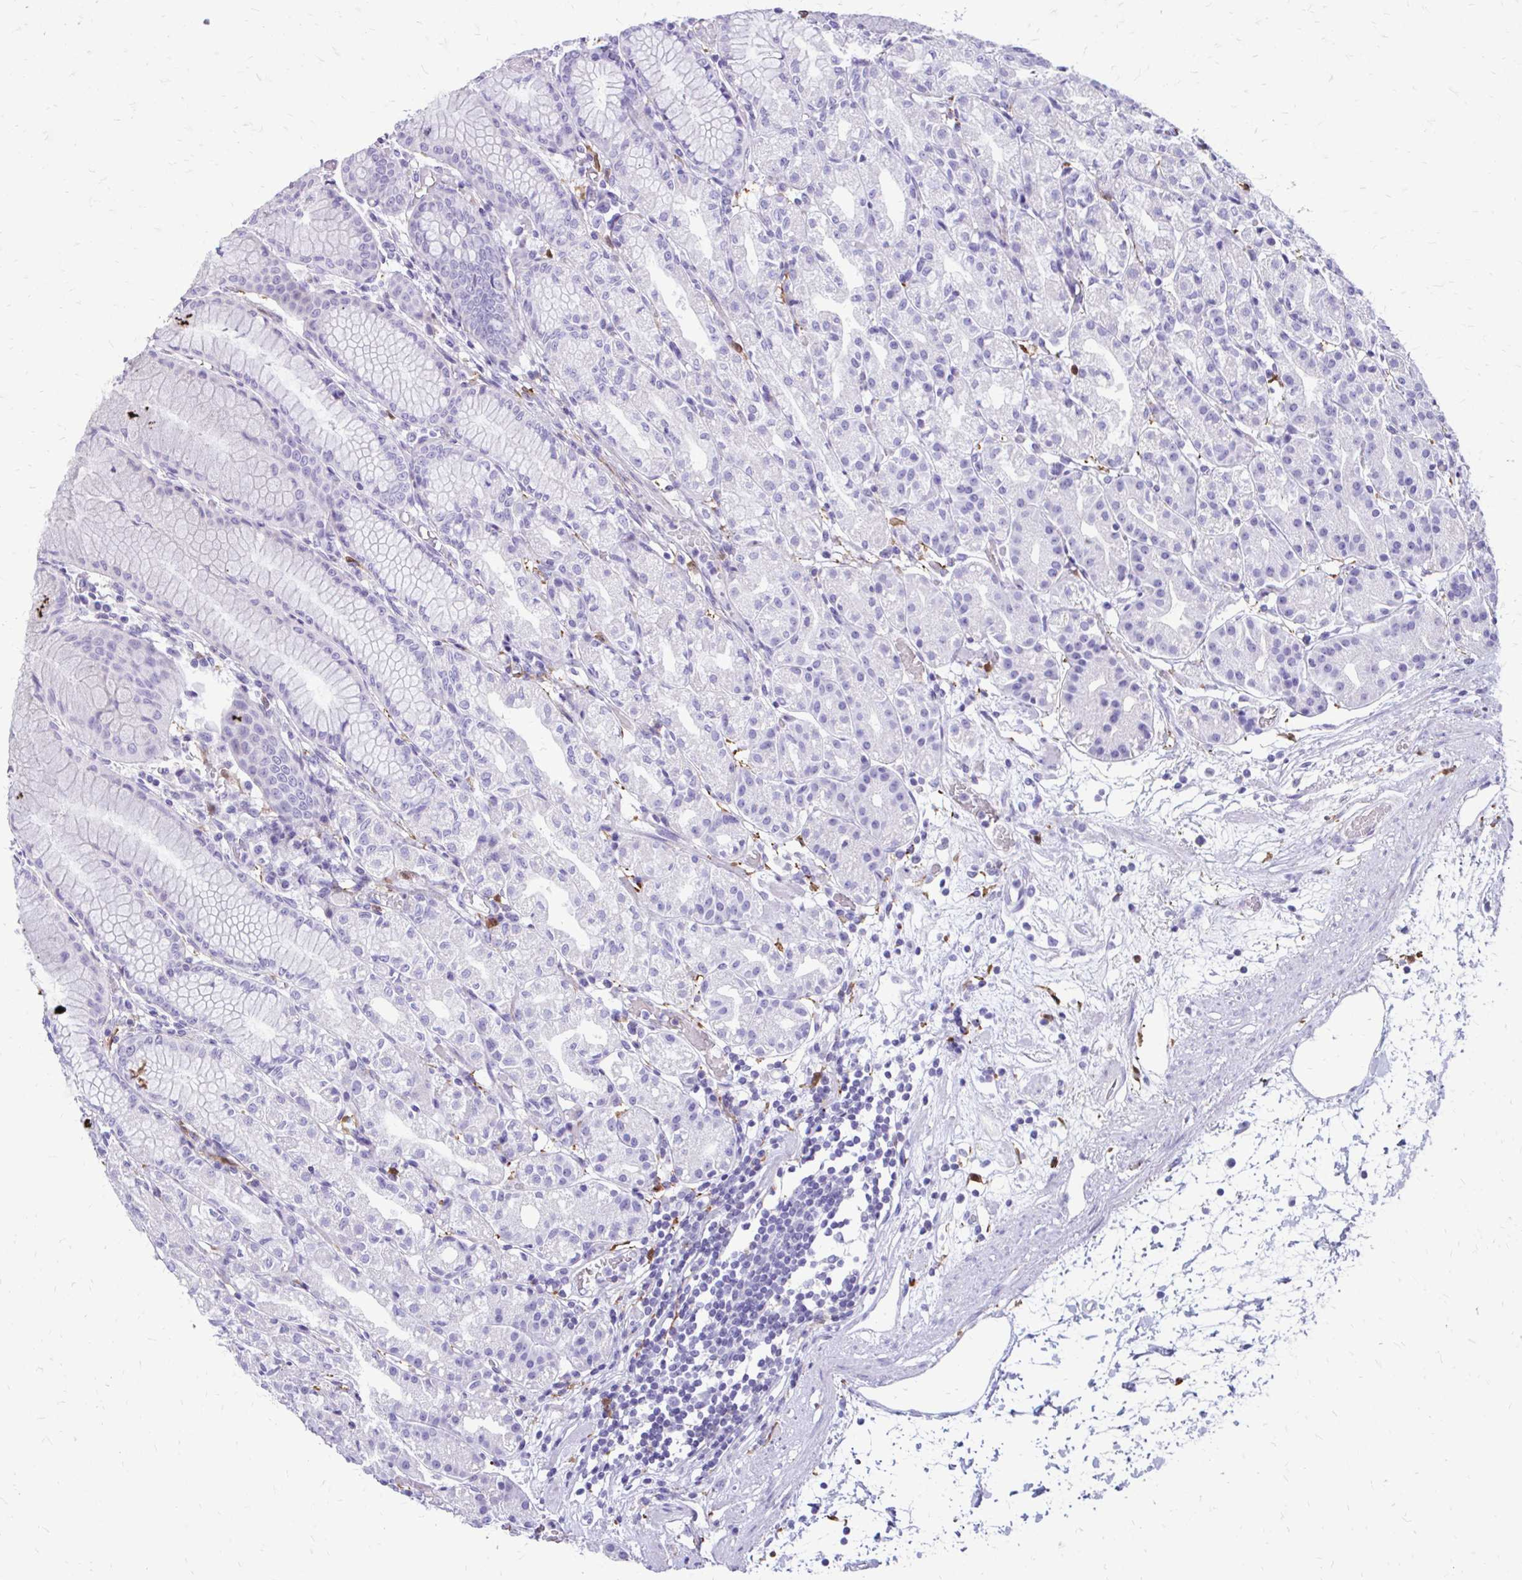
{"staining": {"intensity": "negative", "quantity": "none", "location": "none"}, "tissue": "stomach", "cell_type": "Glandular cells", "image_type": "normal", "snomed": [{"axis": "morphology", "description": "Normal tissue, NOS"}, {"axis": "topography", "description": "Stomach"}], "caption": "A micrograph of human stomach is negative for staining in glandular cells.", "gene": "SIGLEC11", "patient": {"sex": "female", "age": 57}}